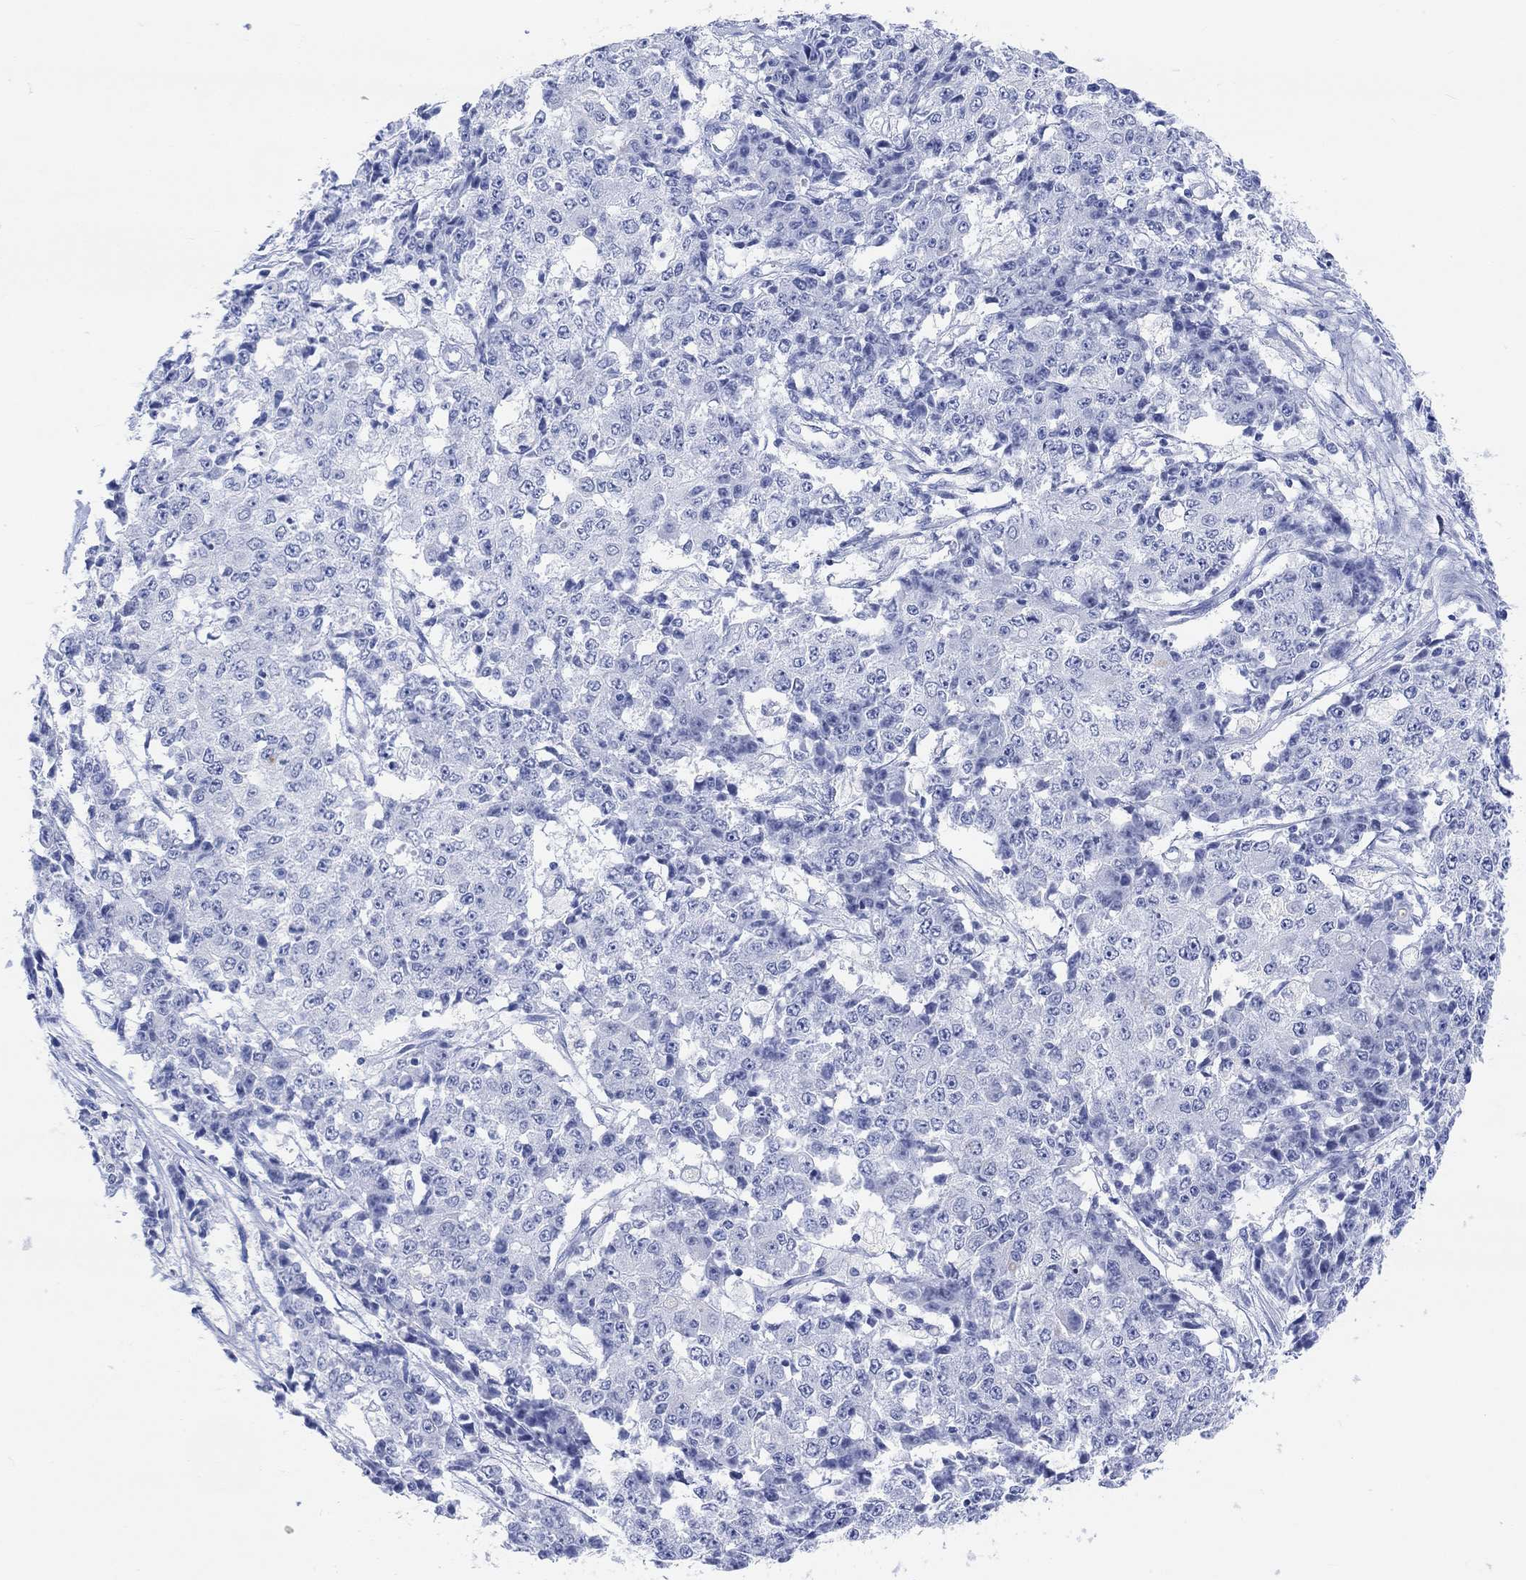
{"staining": {"intensity": "negative", "quantity": "none", "location": "none"}, "tissue": "ovarian cancer", "cell_type": "Tumor cells", "image_type": "cancer", "snomed": [{"axis": "morphology", "description": "Carcinoma, endometroid"}, {"axis": "topography", "description": "Ovary"}], "caption": "Immunohistochemical staining of endometroid carcinoma (ovarian) reveals no significant staining in tumor cells.", "gene": "XIRP2", "patient": {"sex": "female", "age": 42}}